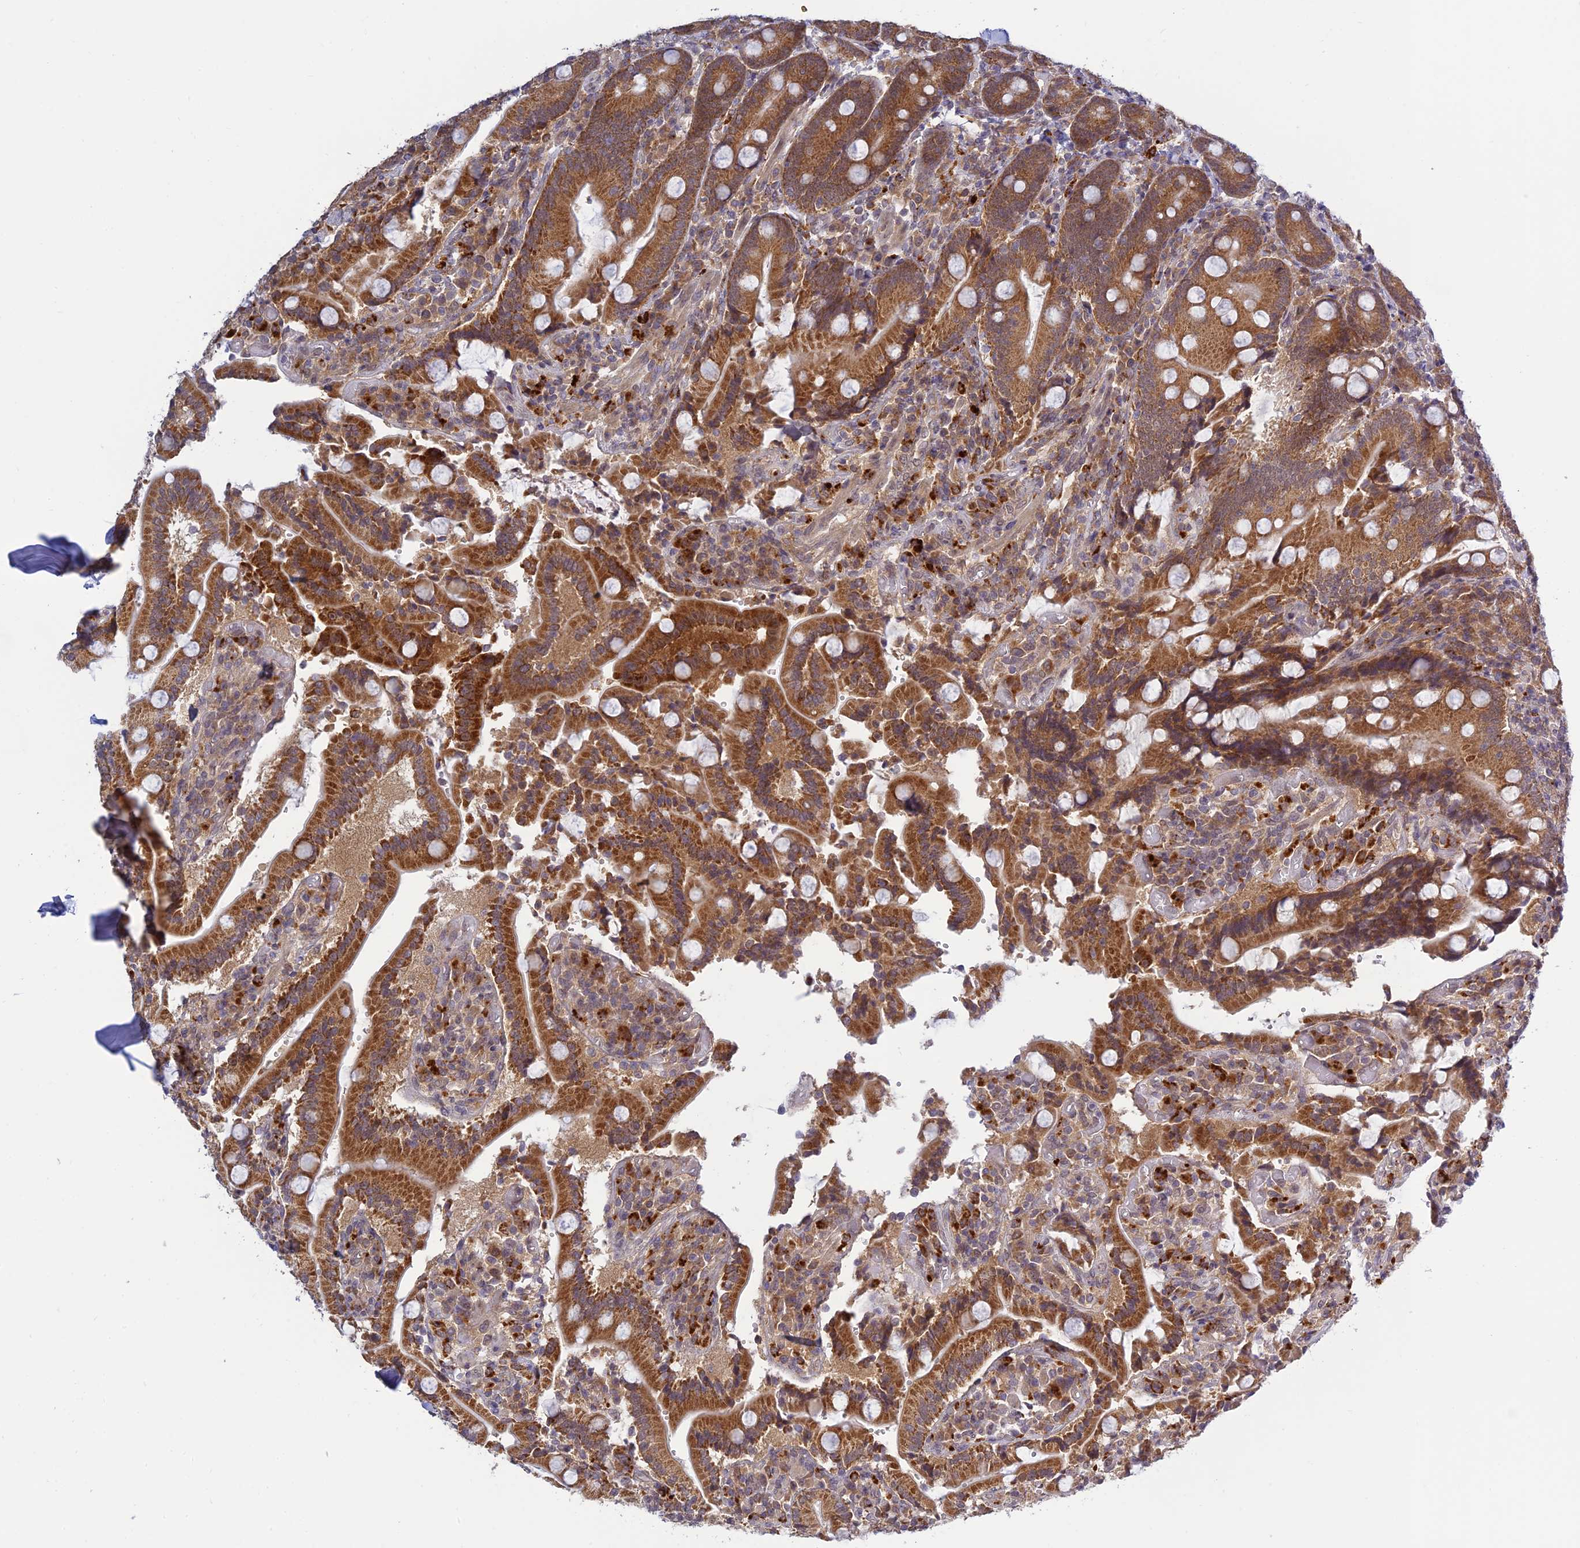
{"staining": {"intensity": "moderate", "quantity": ">75%", "location": "cytoplasmic/membranous"}, "tissue": "duodenum", "cell_type": "Glandular cells", "image_type": "normal", "snomed": [{"axis": "morphology", "description": "Normal tissue, NOS"}, {"axis": "topography", "description": "Duodenum"}], "caption": "Brown immunohistochemical staining in benign human duodenum shows moderate cytoplasmic/membranous positivity in about >75% of glandular cells. Using DAB (brown) and hematoxylin (blue) stains, captured at high magnification using brightfield microscopy.", "gene": "SKIC8", "patient": {"sex": "female", "age": 62}}